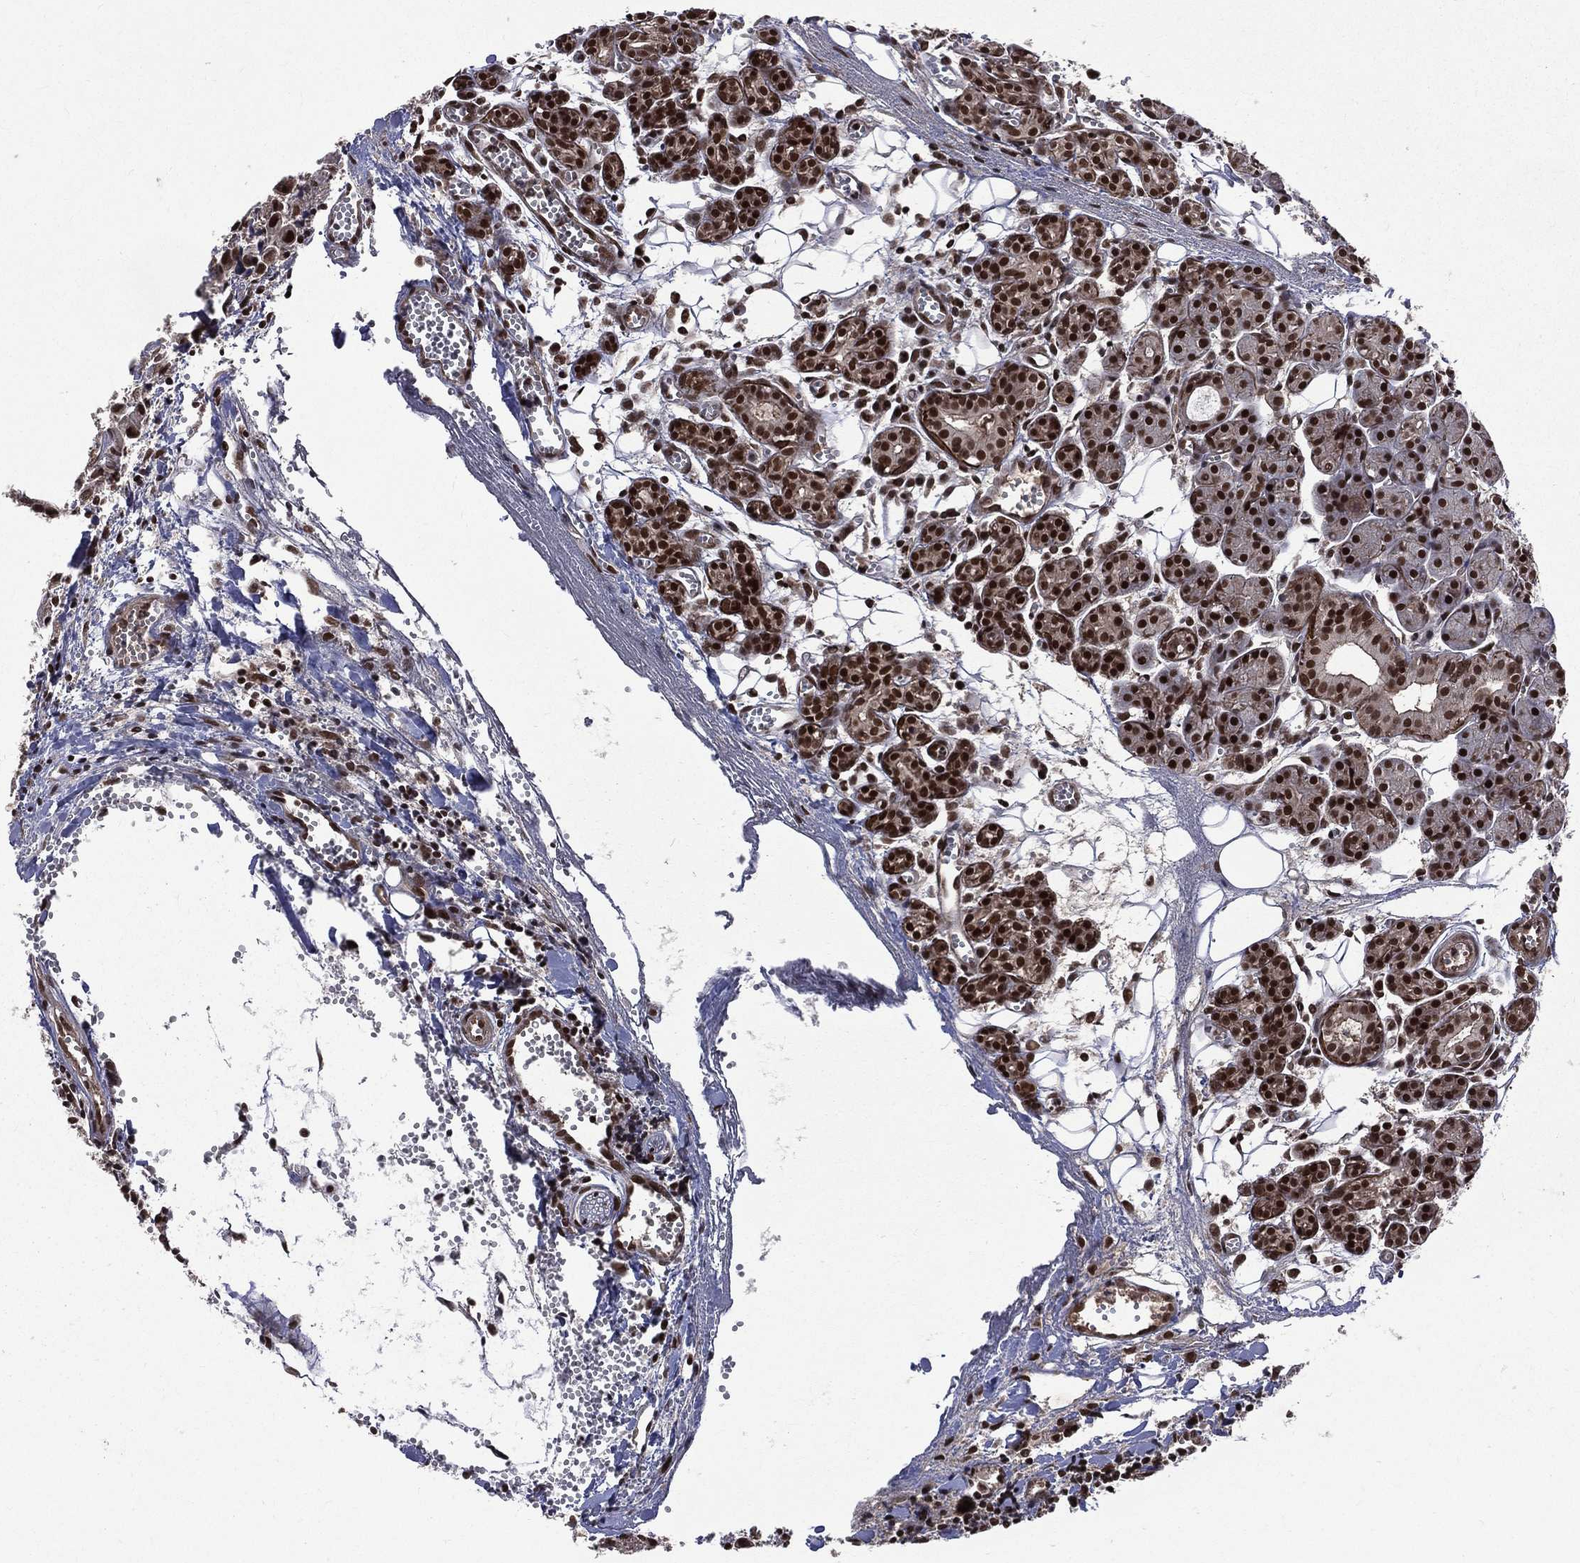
{"staining": {"intensity": "strong", "quantity": ">75%", "location": "nuclear"}, "tissue": "head and neck cancer", "cell_type": "Tumor cells", "image_type": "cancer", "snomed": [{"axis": "morphology", "description": "Adenocarcinoma, NOS"}, {"axis": "topography", "description": "Head-Neck"}], "caption": "Head and neck cancer (adenocarcinoma) stained for a protein demonstrates strong nuclear positivity in tumor cells.", "gene": "SMC3", "patient": {"sex": "male", "age": 76}}